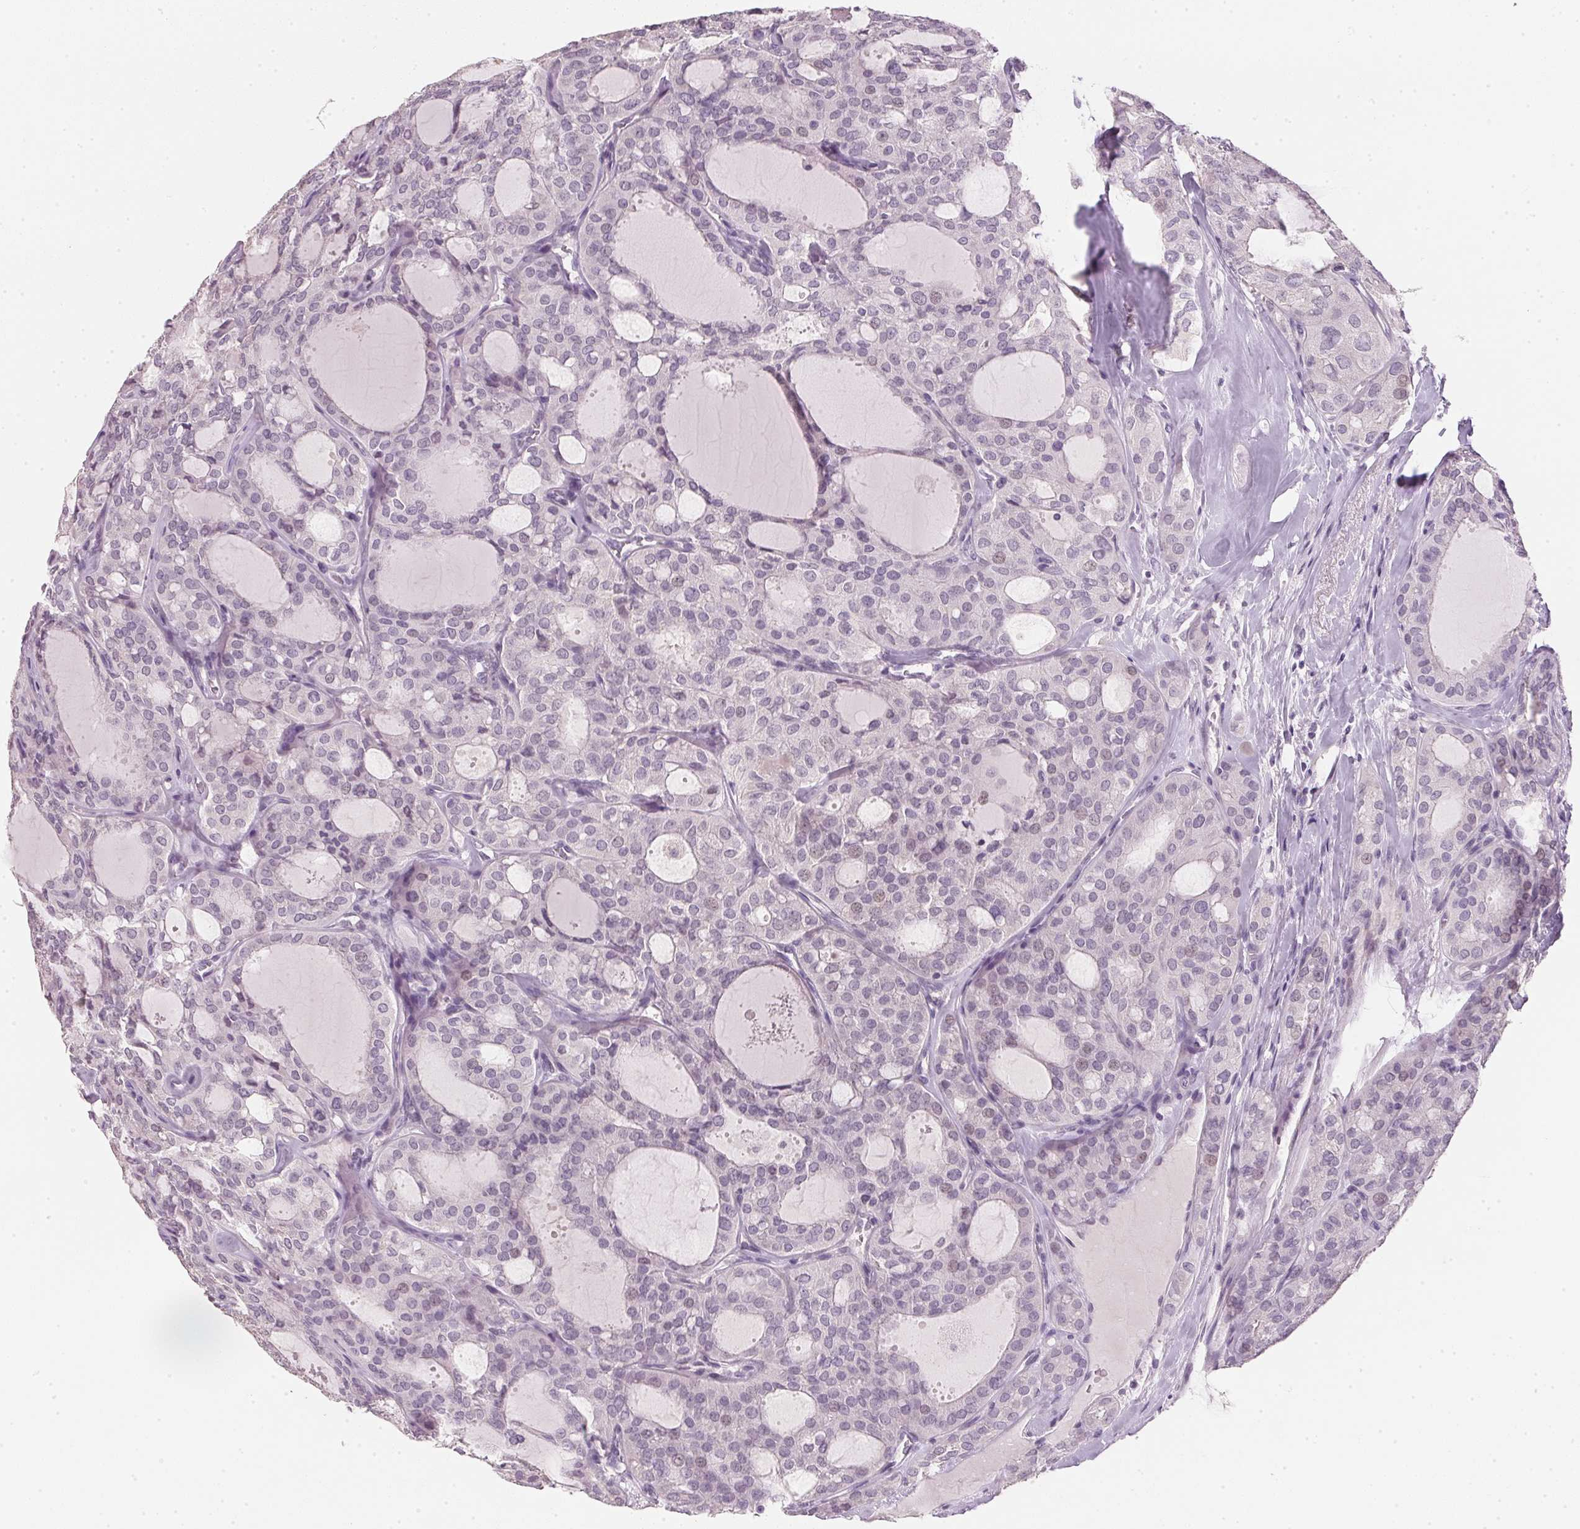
{"staining": {"intensity": "negative", "quantity": "none", "location": "none"}, "tissue": "thyroid cancer", "cell_type": "Tumor cells", "image_type": "cancer", "snomed": [{"axis": "morphology", "description": "Follicular adenoma carcinoma, NOS"}, {"axis": "topography", "description": "Thyroid gland"}], "caption": "Immunohistochemistry (IHC) of human thyroid follicular adenoma carcinoma demonstrates no staining in tumor cells.", "gene": "IGFBP1", "patient": {"sex": "male", "age": 75}}